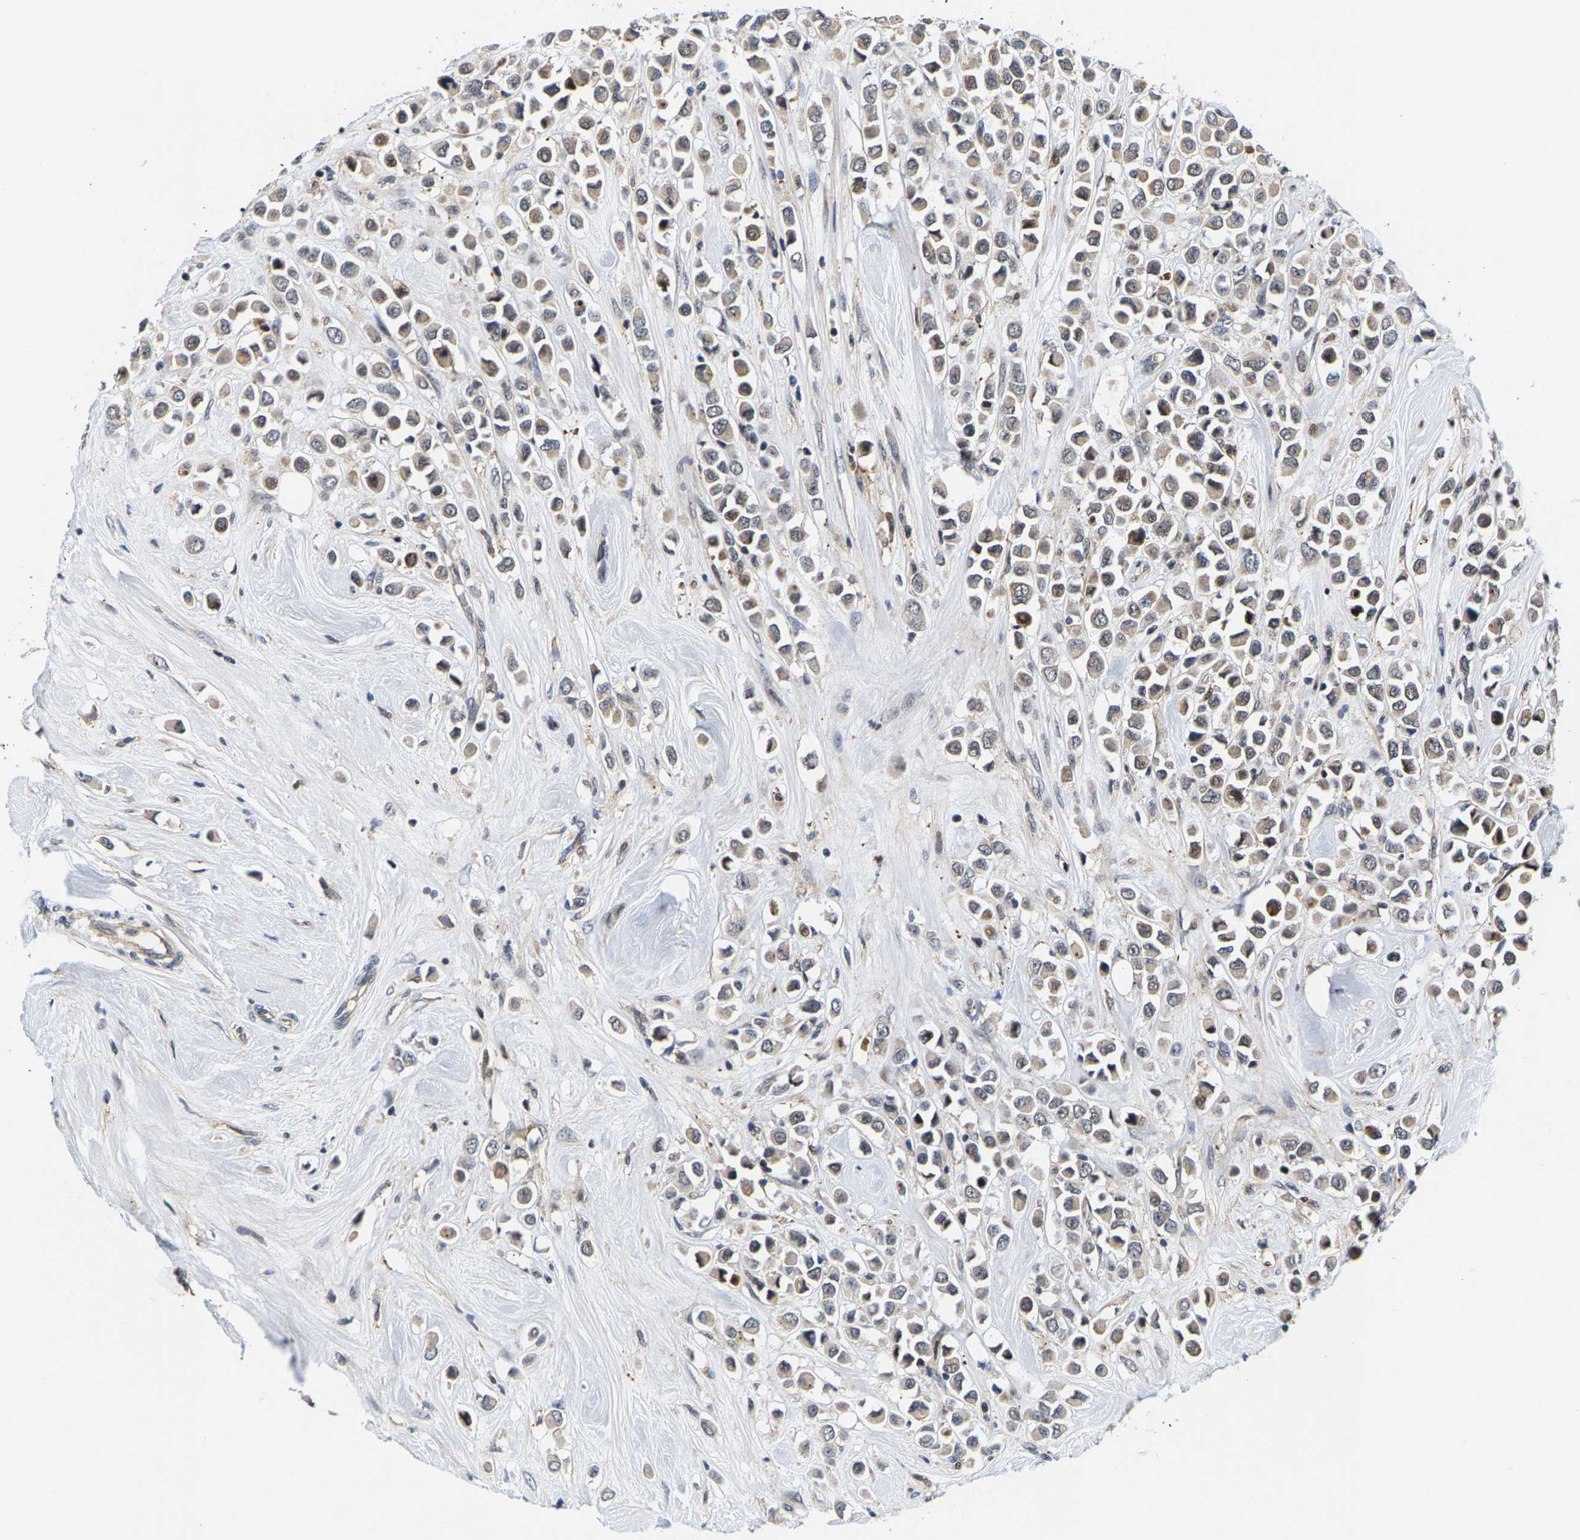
{"staining": {"intensity": "weak", "quantity": ">75%", "location": "cytoplasmic/membranous"}, "tissue": "breast cancer", "cell_type": "Tumor cells", "image_type": "cancer", "snomed": [{"axis": "morphology", "description": "Duct carcinoma"}, {"axis": "topography", "description": "Breast"}], "caption": "Immunohistochemistry of breast infiltrating ductal carcinoma shows low levels of weak cytoplasmic/membranous staining in approximately >75% of tumor cells. (IHC, brightfield microscopy, high magnification).", "gene": "GTPBP10", "patient": {"sex": "female", "age": 61}}